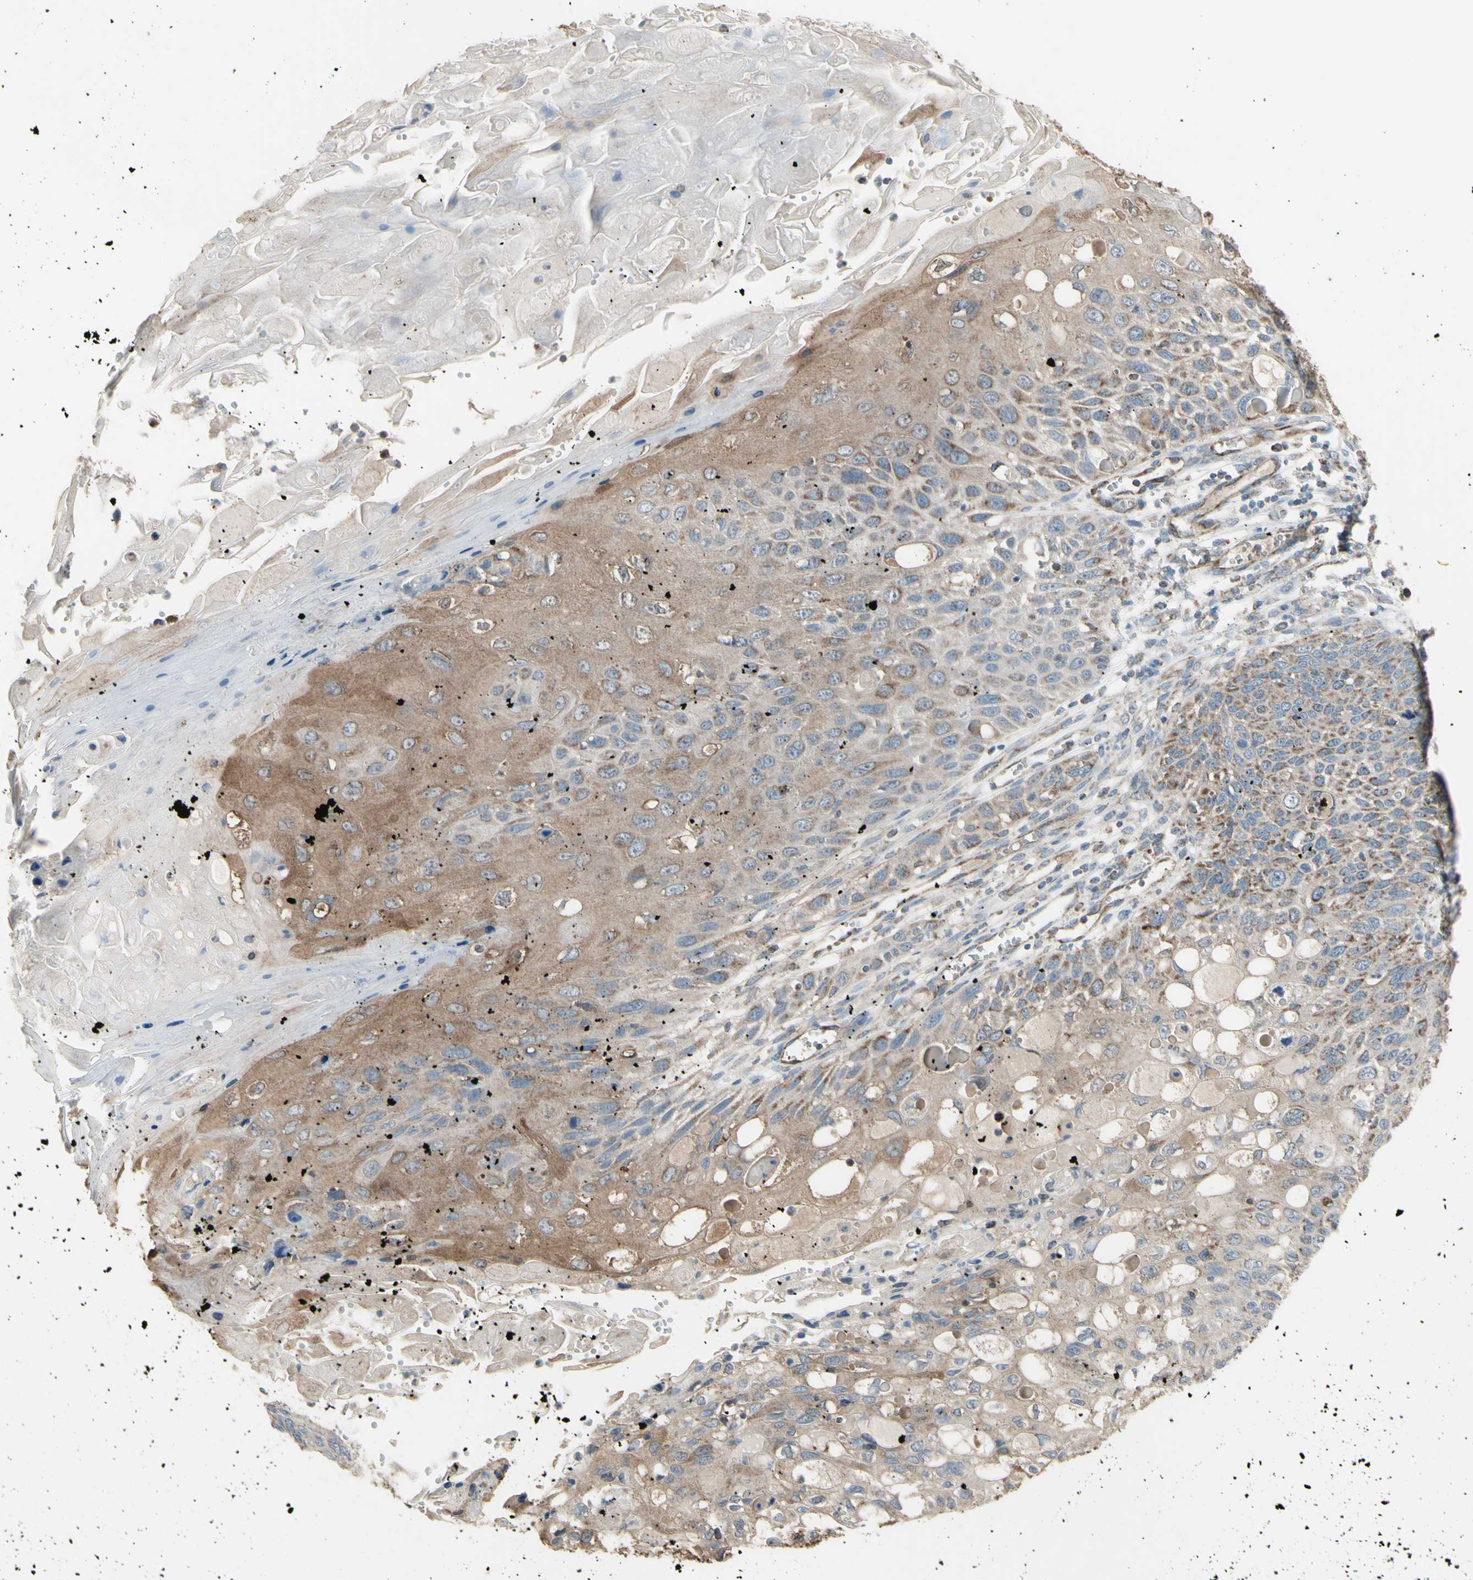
{"staining": {"intensity": "weak", "quantity": "25%-75%", "location": "cytoplasmic/membranous"}, "tissue": "cervical cancer", "cell_type": "Tumor cells", "image_type": "cancer", "snomed": [{"axis": "morphology", "description": "Squamous cell carcinoma, NOS"}, {"axis": "topography", "description": "Cervix"}], "caption": "Protein staining of squamous cell carcinoma (cervical) tissue exhibits weak cytoplasmic/membranous staining in approximately 25%-75% of tumor cells.", "gene": "FAM171B", "patient": {"sex": "female", "age": 70}}